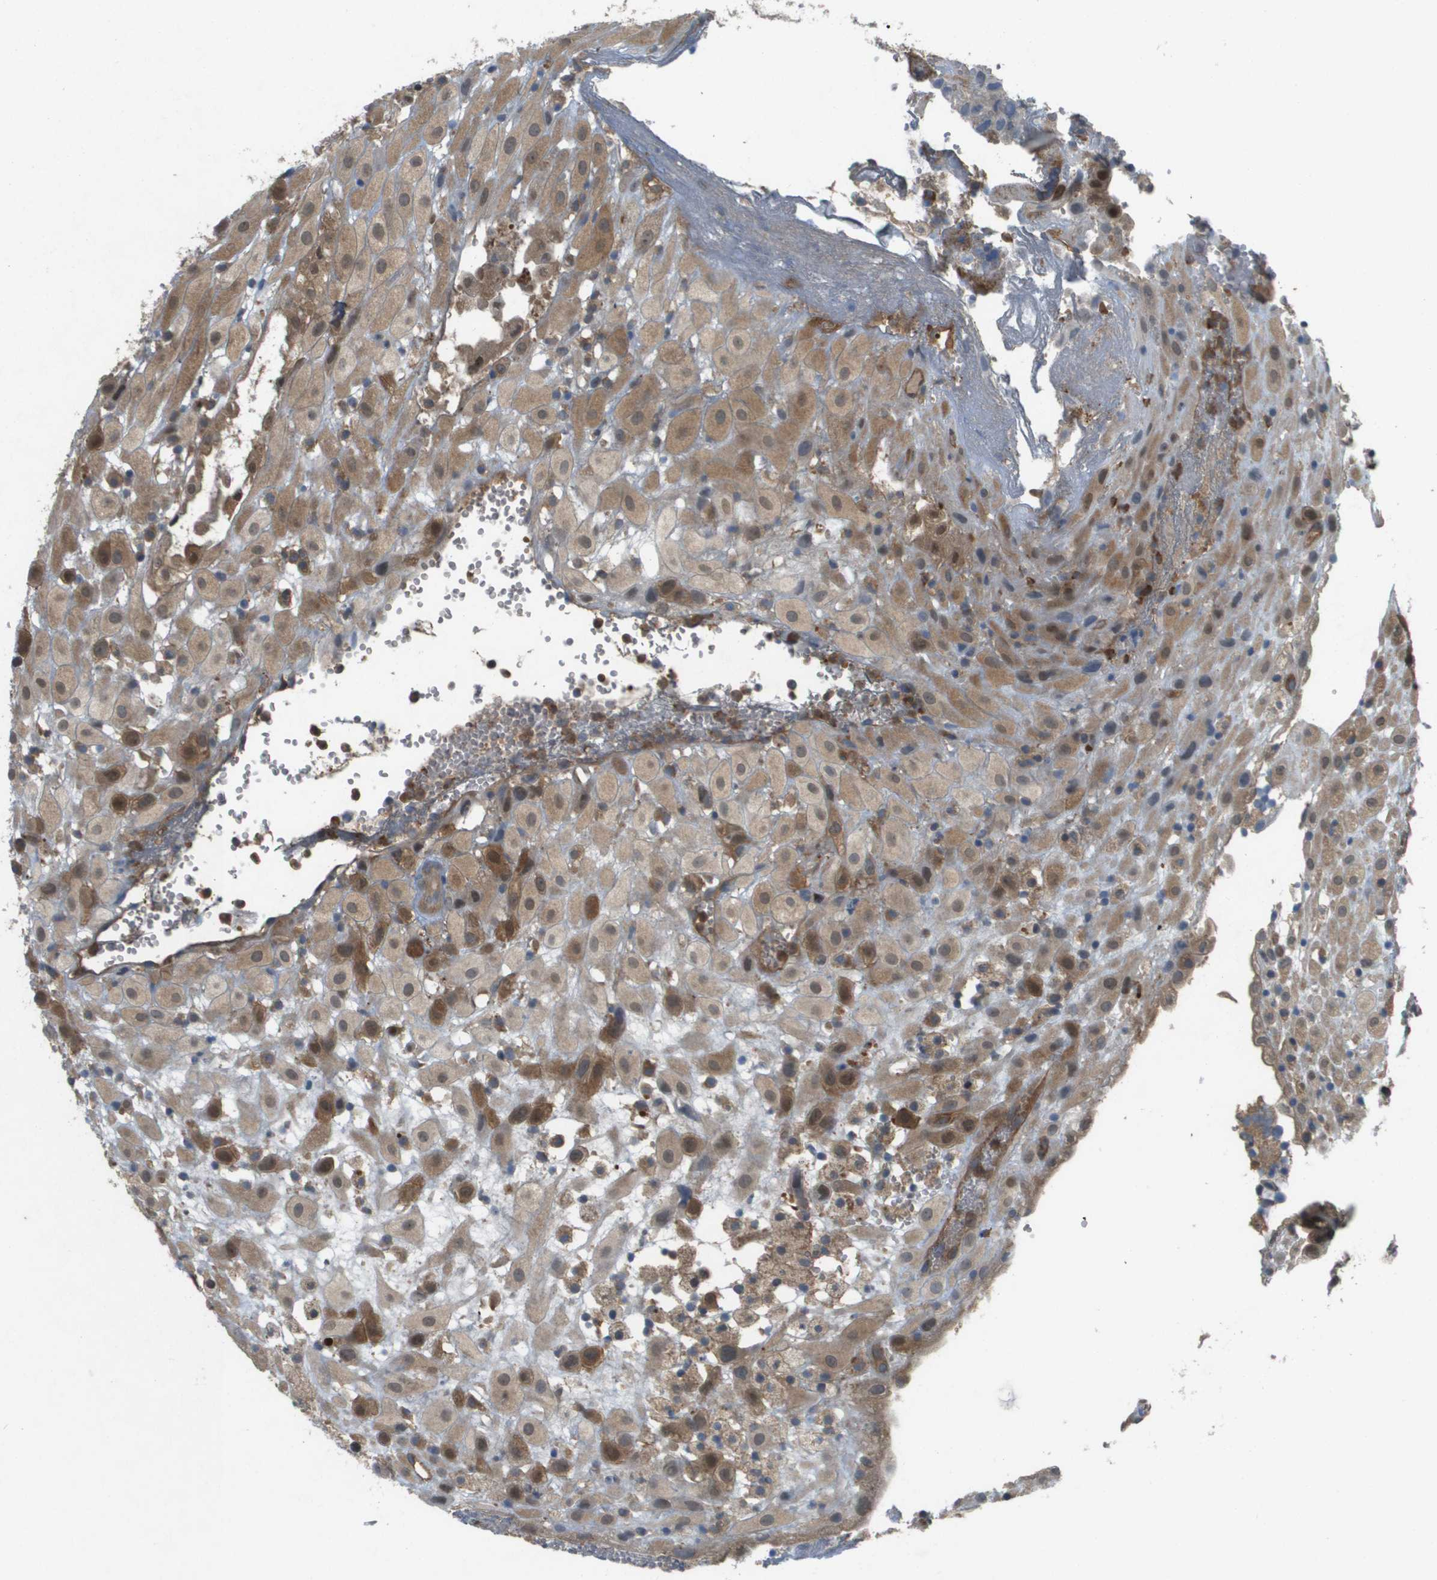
{"staining": {"intensity": "moderate", "quantity": ">75%", "location": "cytoplasmic/membranous"}, "tissue": "placenta", "cell_type": "Decidual cells", "image_type": "normal", "snomed": [{"axis": "morphology", "description": "Normal tissue, NOS"}, {"axis": "topography", "description": "Placenta"}], "caption": "This image reveals IHC staining of normal placenta, with medium moderate cytoplasmic/membranous staining in approximately >75% of decidual cells.", "gene": "PALD1", "patient": {"sex": "female", "age": 18}}